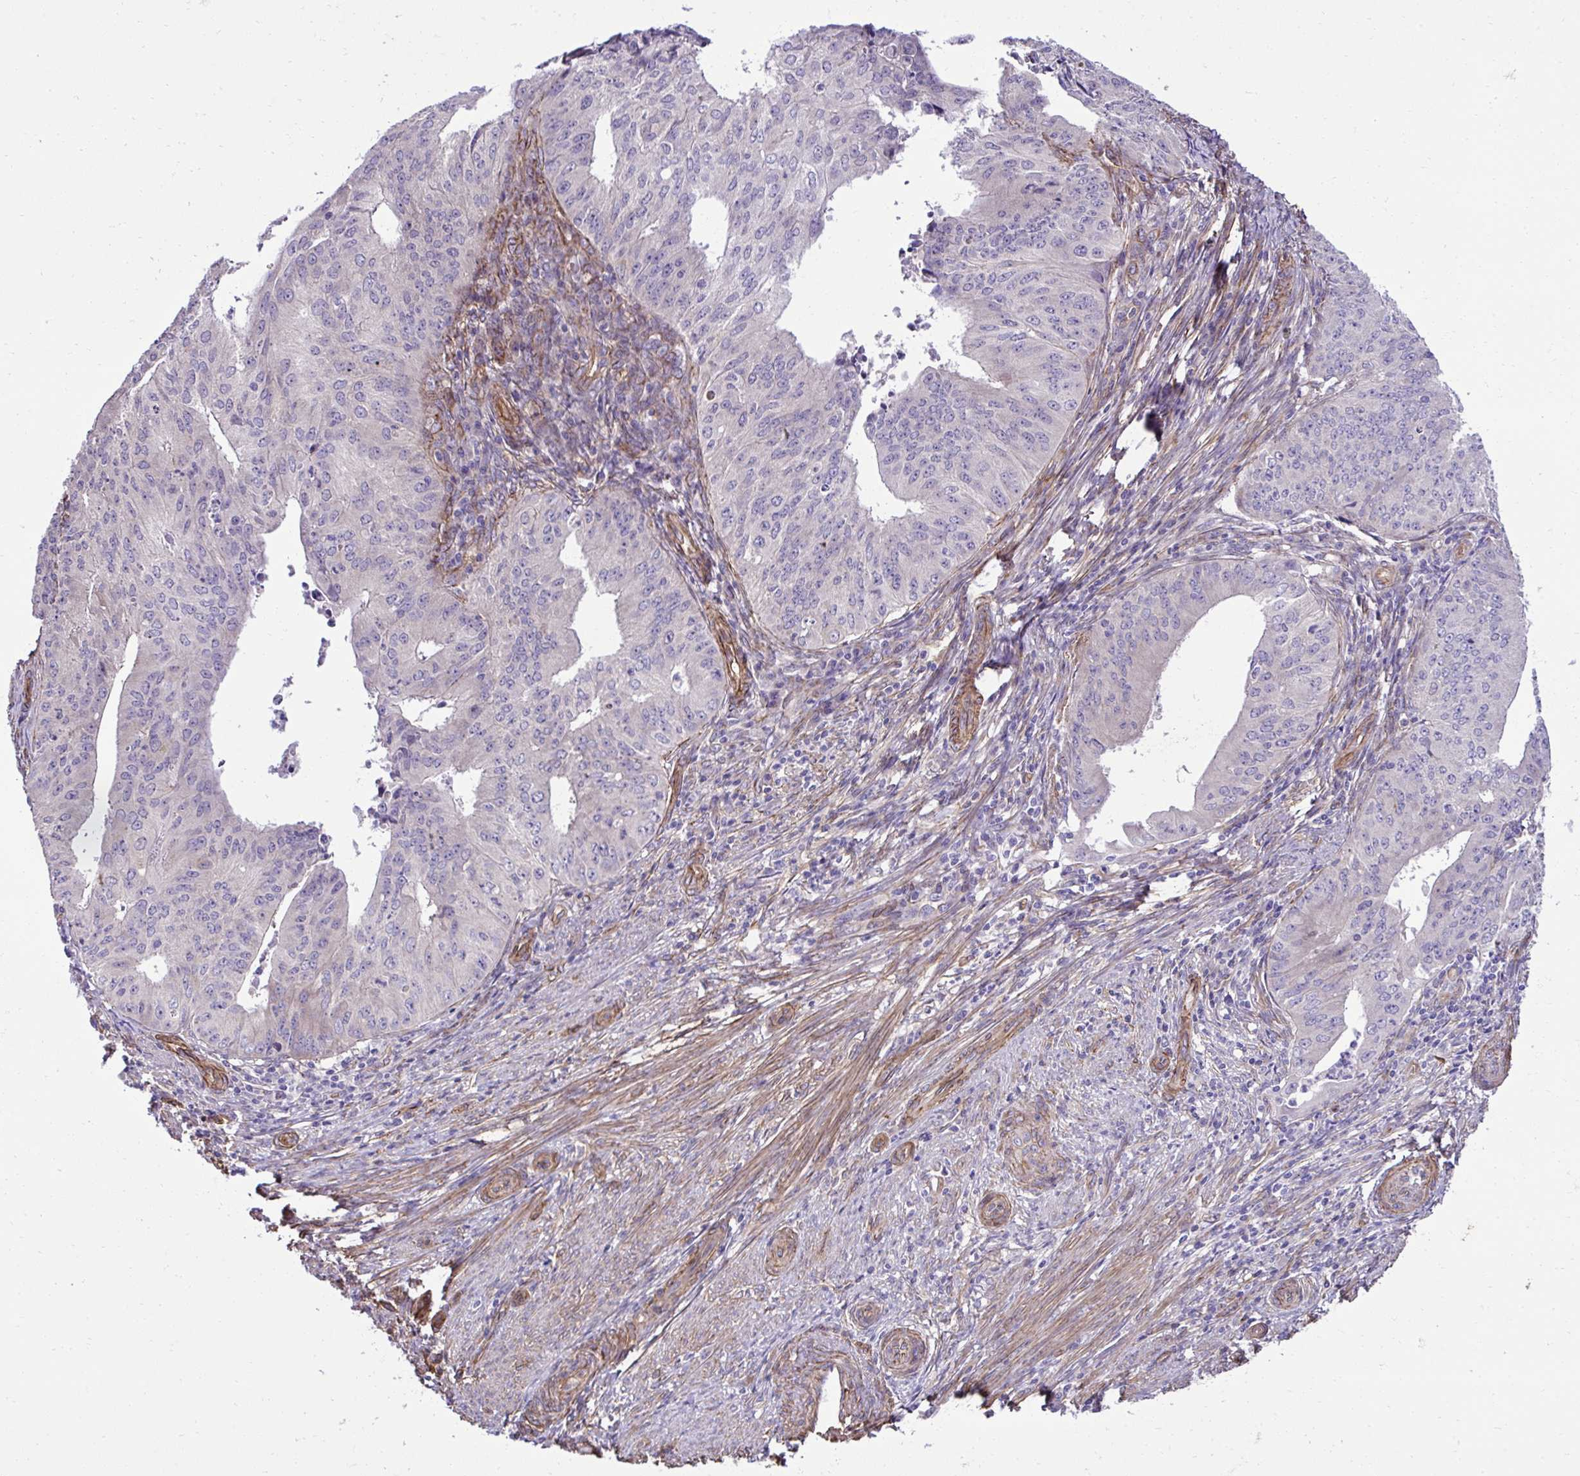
{"staining": {"intensity": "negative", "quantity": "none", "location": "none"}, "tissue": "endometrial cancer", "cell_type": "Tumor cells", "image_type": "cancer", "snomed": [{"axis": "morphology", "description": "Adenocarcinoma, NOS"}, {"axis": "topography", "description": "Endometrium"}], "caption": "Endometrial cancer (adenocarcinoma) was stained to show a protein in brown. There is no significant staining in tumor cells. (Immunohistochemistry, brightfield microscopy, high magnification).", "gene": "TRIM52", "patient": {"sex": "female", "age": 50}}